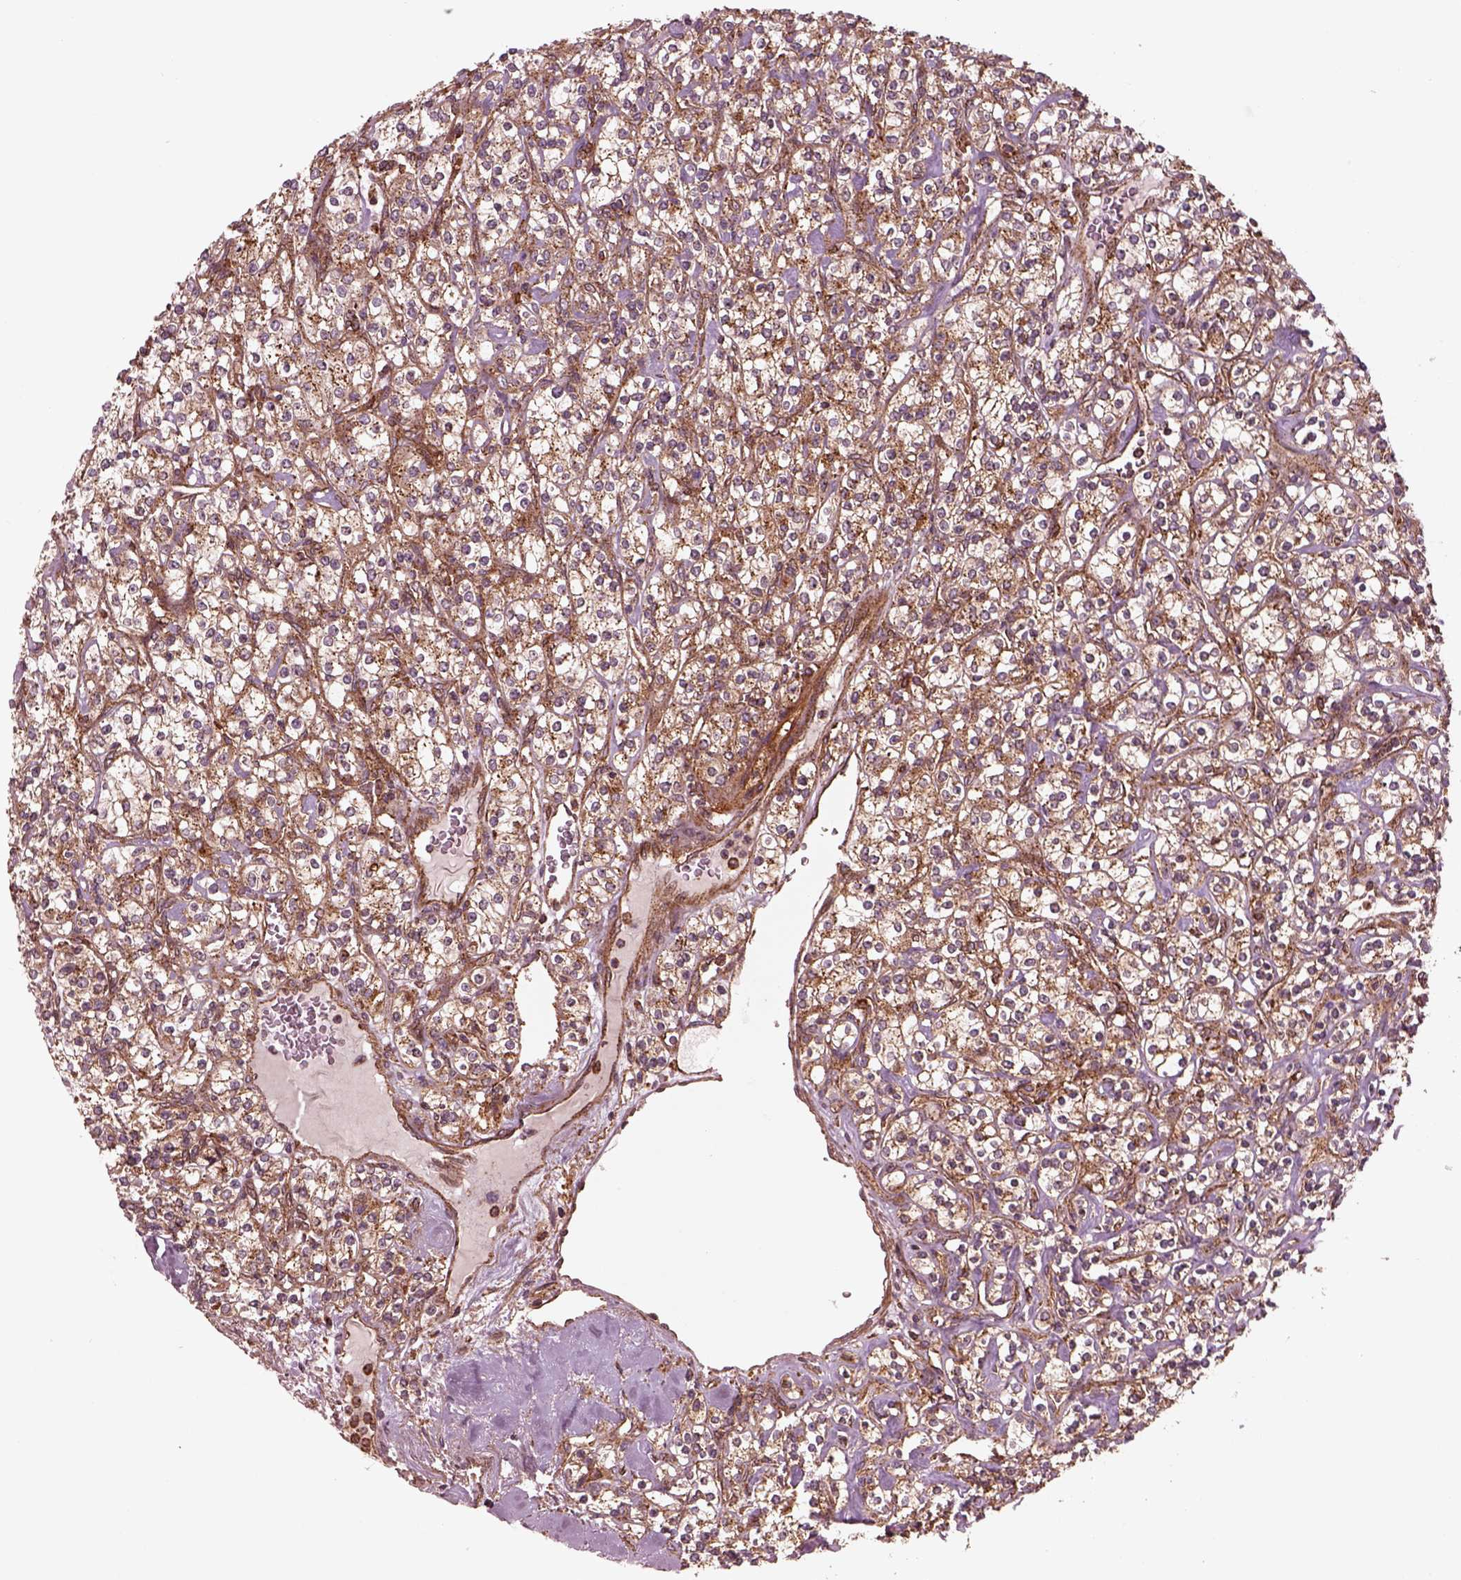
{"staining": {"intensity": "moderate", "quantity": "25%-75%", "location": "cytoplasmic/membranous"}, "tissue": "renal cancer", "cell_type": "Tumor cells", "image_type": "cancer", "snomed": [{"axis": "morphology", "description": "Adenocarcinoma, NOS"}, {"axis": "topography", "description": "Kidney"}], "caption": "Immunohistochemical staining of renal cancer exhibits medium levels of moderate cytoplasmic/membranous protein staining in approximately 25%-75% of tumor cells.", "gene": "WASHC2A", "patient": {"sex": "male", "age": 77}}